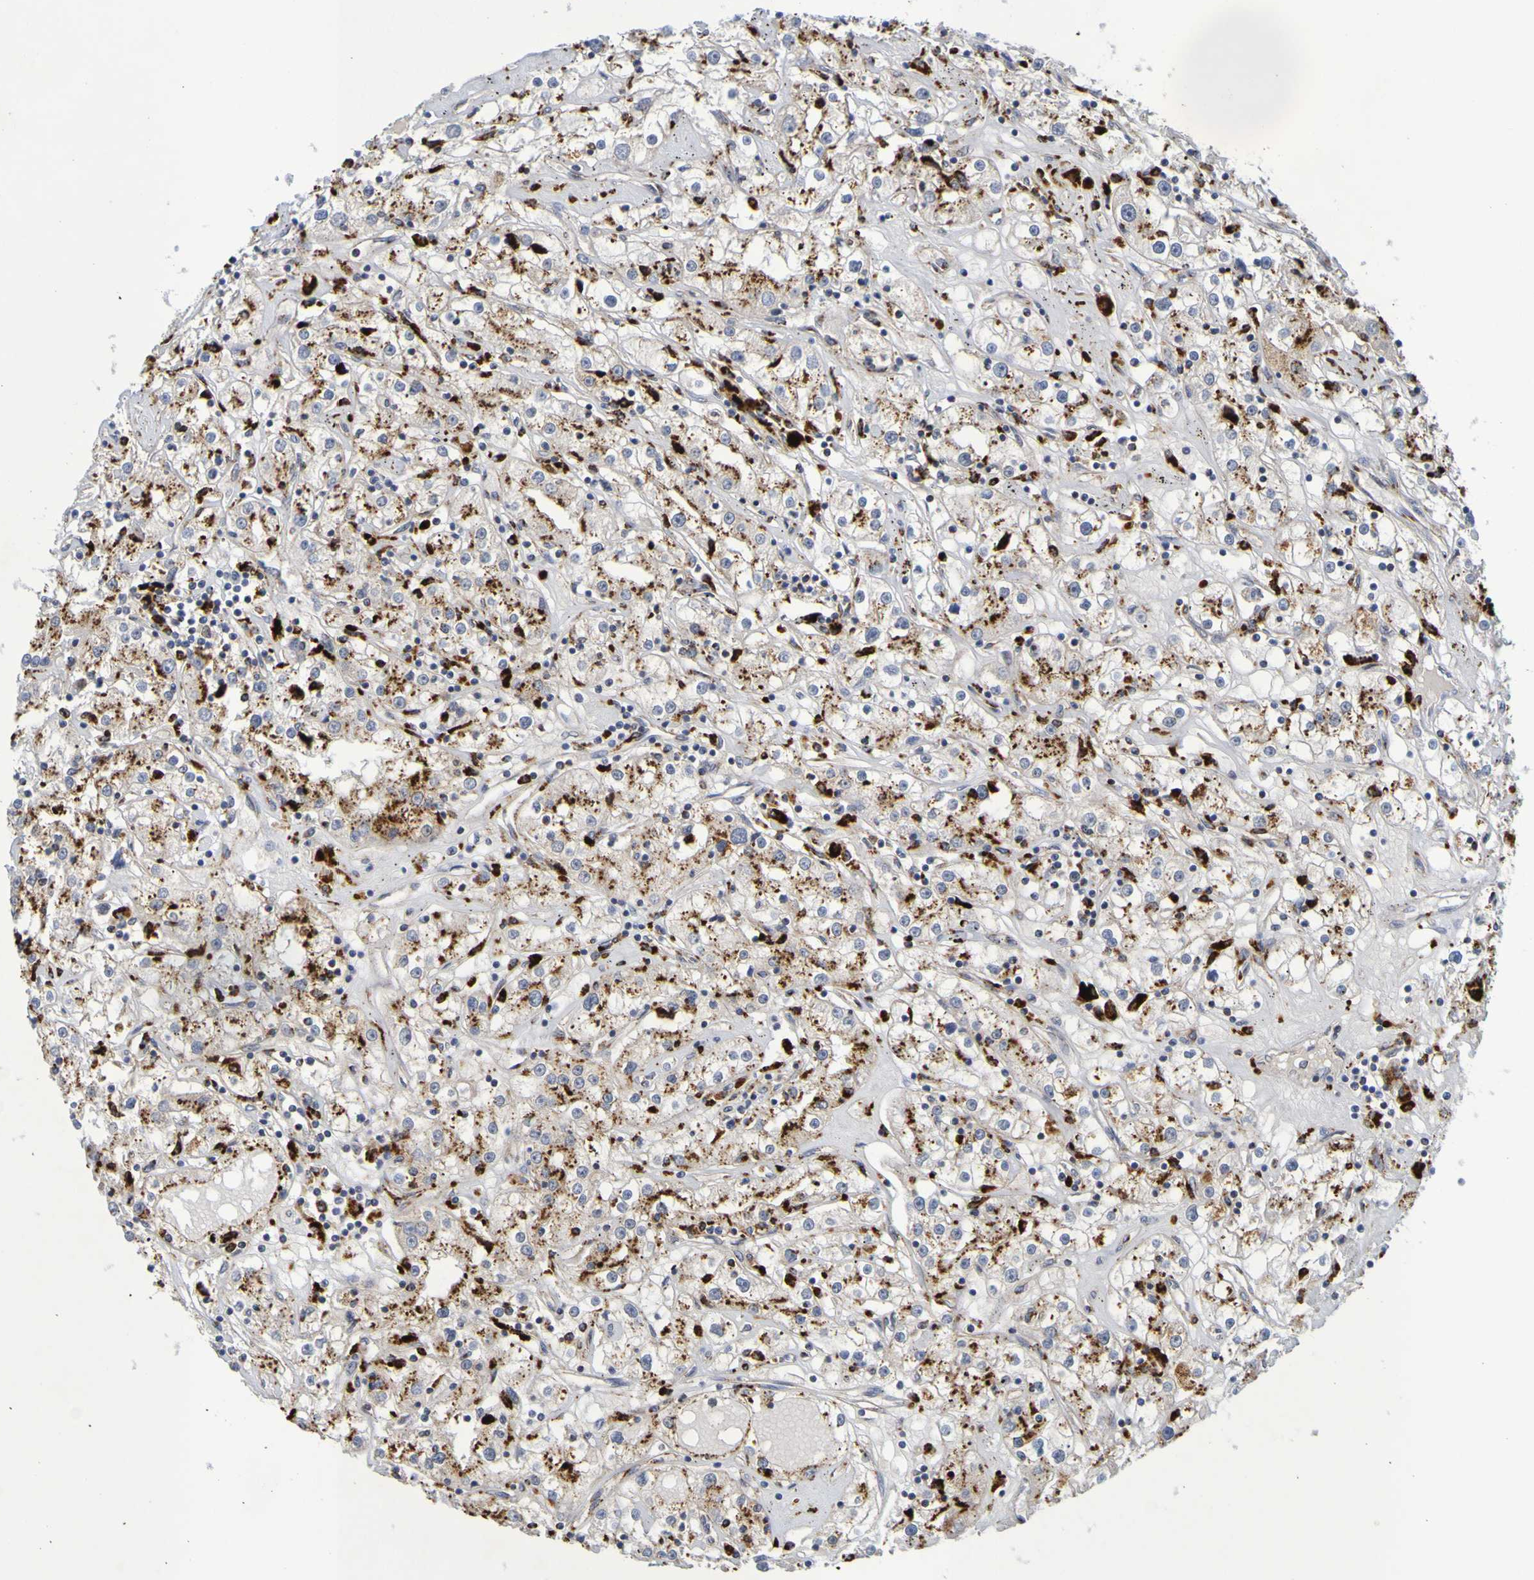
{"staining": {"intensity": "moderate", "quantity": "<25%", "location": "cytoplasmic/membranous"}, "tissue": "renal cancer", "cell_type": "Tumor cells", "image_type": "cancer", "snomed": [{"axis": "morphology", "description": "Adenocarcinoma, NOS"}, {"axis": "topography", "description": "Kidney"}], "caption": "Immunohistochemical staining of human adenocarcinoma (renal) exhibits low levels of moderate cytoplasmic/membranous protein staining in approximately <25% of tumor cells.", "gene": "TPH1", "patient": {"sex": "male", "age": 56}}